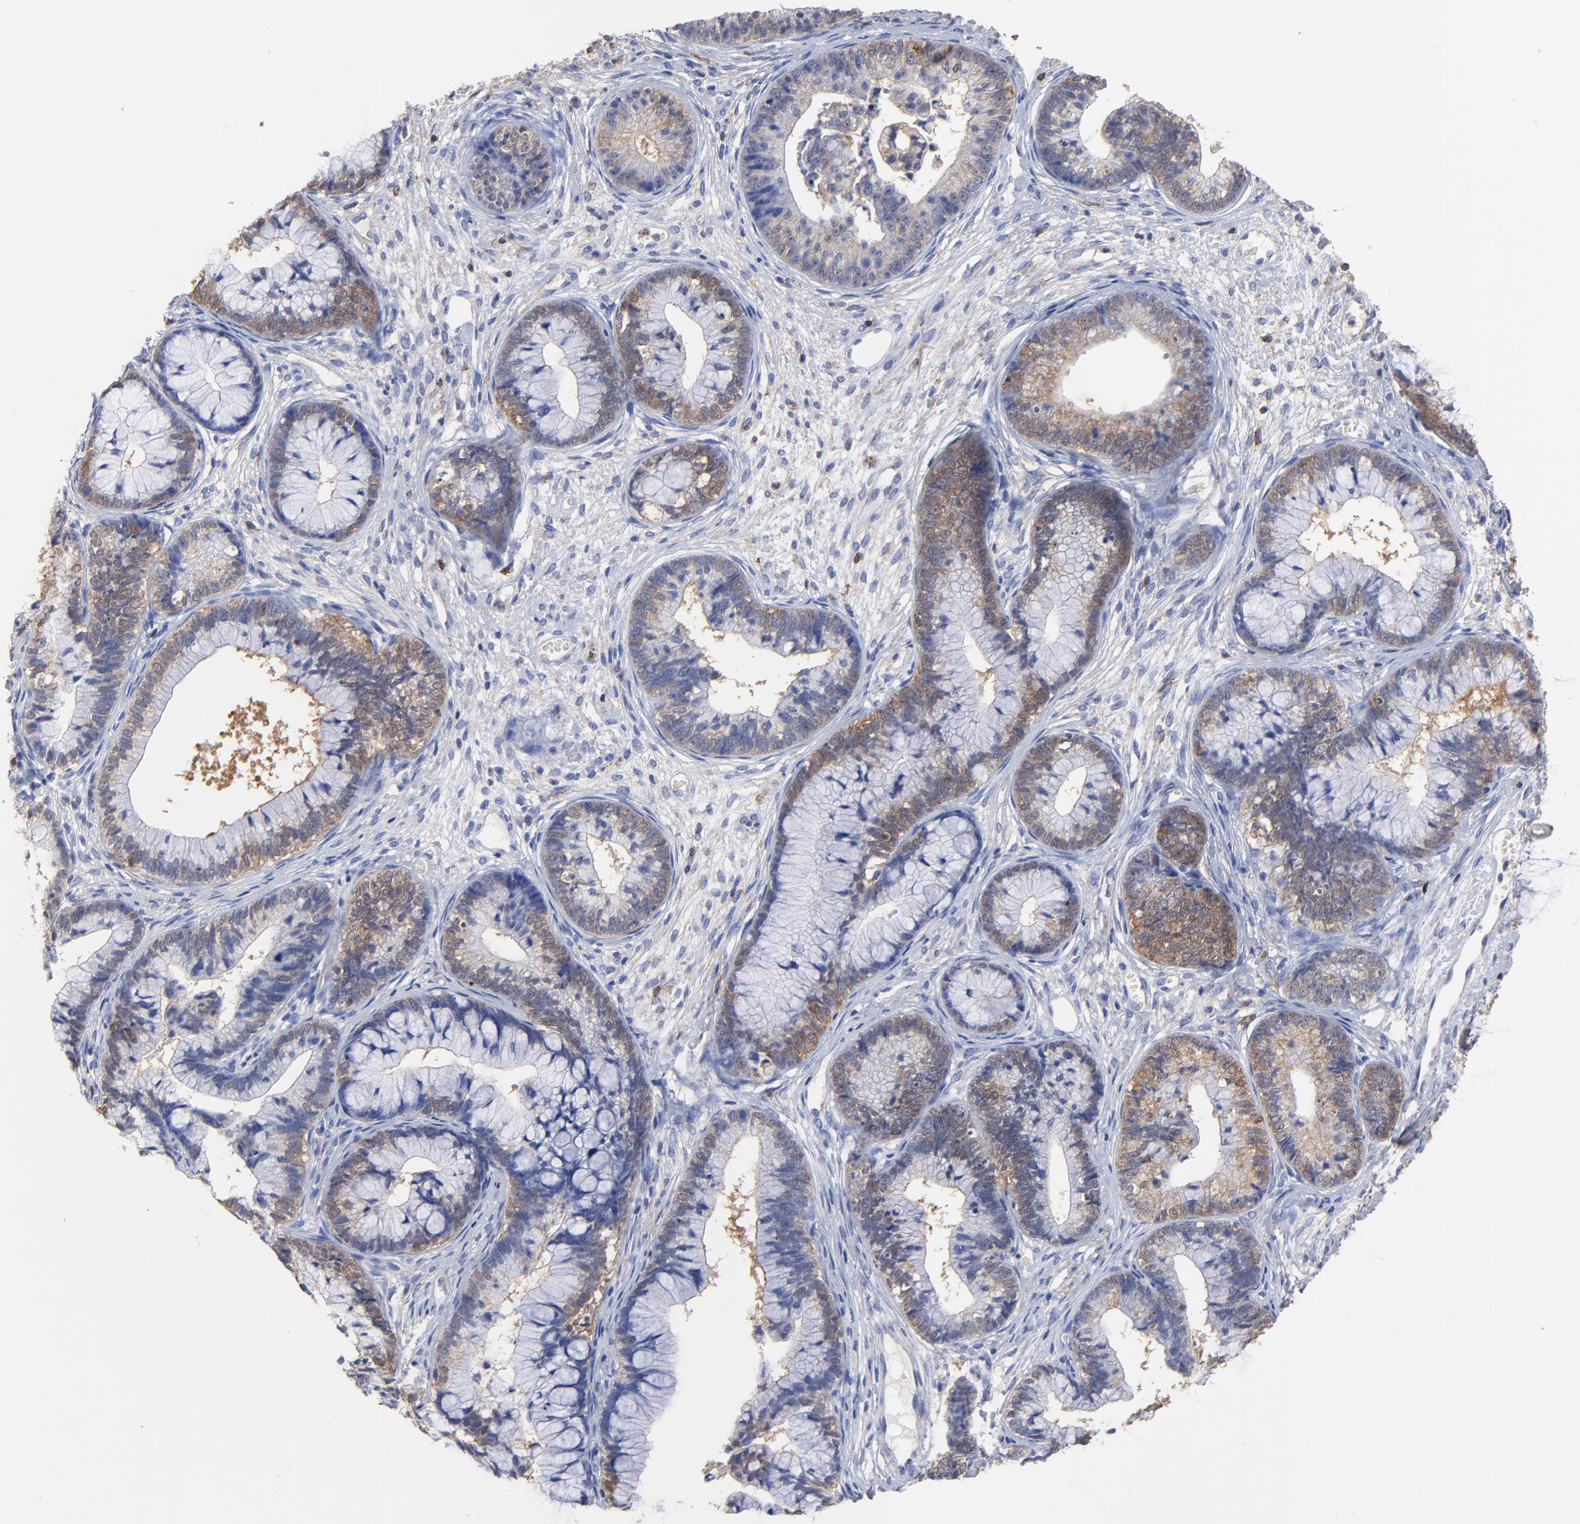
{"staining": {"intensity": "weak", "quantity": "25%-75%", "location": "cytoplasmic/membranous"}, "tissue": "cervical cancer", "cell_type": "Tumor cells", "image_type": "cancer", "snomed": [{"axis": "morphology", "description": "Adenocarcinoma, NOS"}, {"axis": "topography", "description": "Cervix"}], "caption": "Protein positivity by IHC exhibits weak cytoplasmic/membranous staining in approximately 25%-75% of tumor cells in cervical cancer (adenocarcinoma).", "gene": "ASL", "patient": {"sex": "female", "age": 44}}